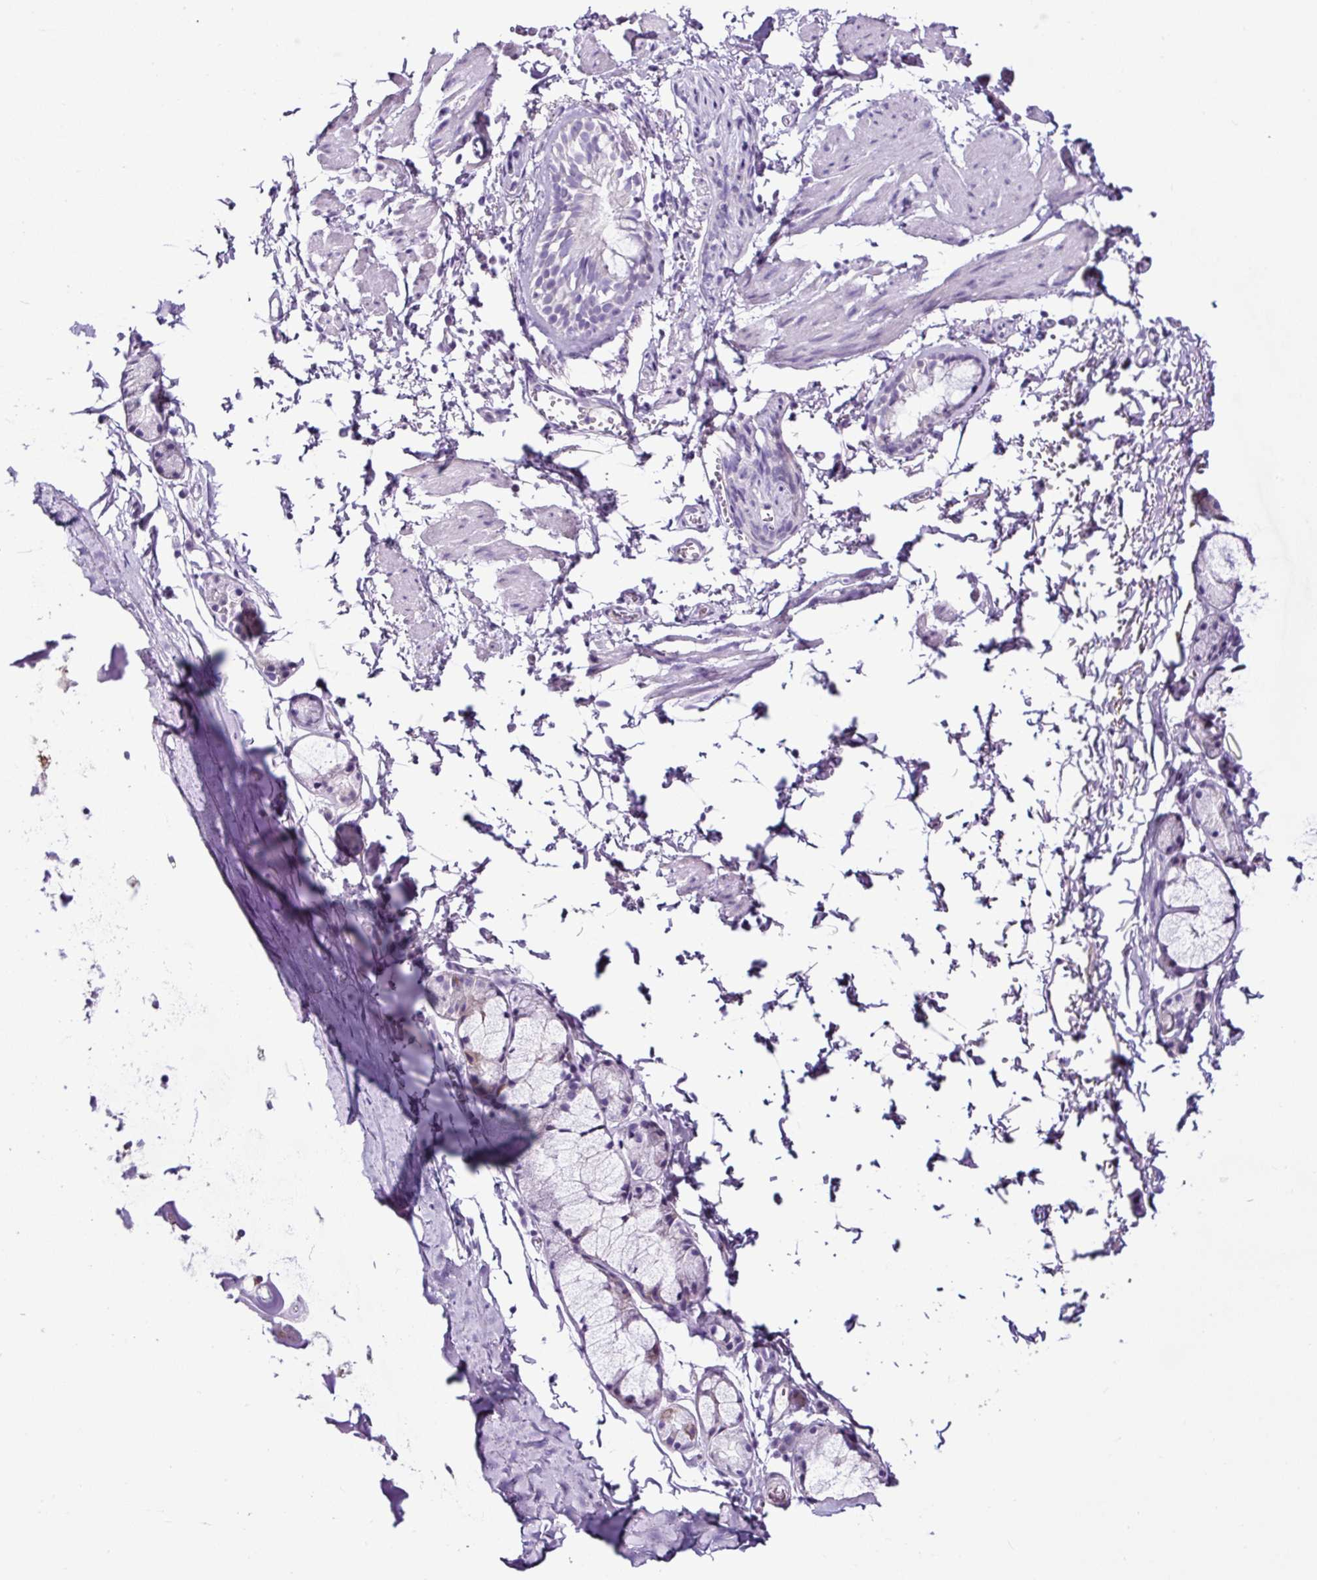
{"staining": {"intensity": "moderate", "quantity": "<25%", "location": "cytoplasmic/membranous"}, "tissue": "adipose tissue", "cell_type": "Adipocytes", "image_type": "normal", "snomed": [{"axis": "morphology", "description": "Normal tissue, NOS"}, {"axis": "topography", "description": "Cartilage tissue"}, {"axis": "topography", "description": "Bronchus"}, {"axis": "topography", "description": "Peripheral nerve tissue"}], "caption": "About <25% of adipocytes in benign human adipose tissue display moderate cytoplasmic/membranous protein staining as visualized by brown immunohistochemical staining.", "gene": "SP8", "patient": {"sex": "female", "age": 59}}